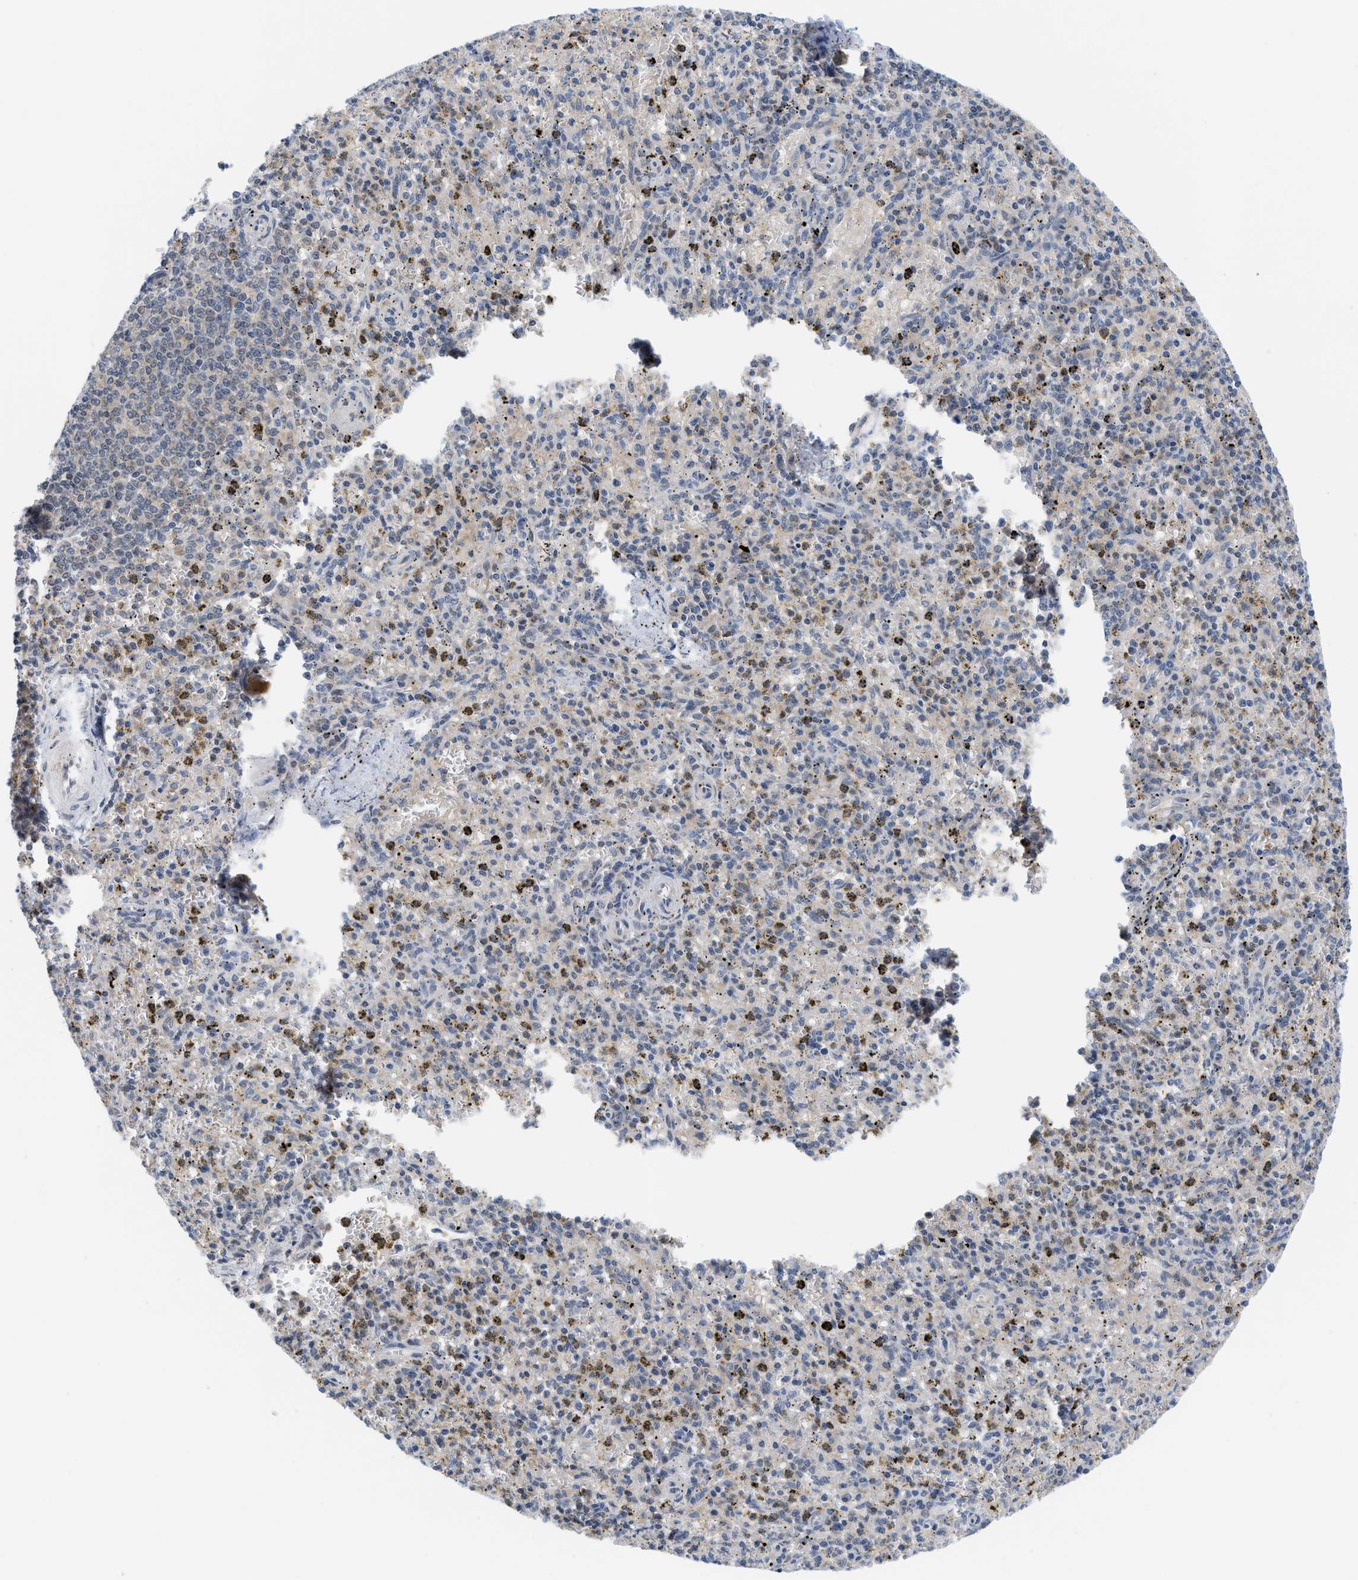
{"staining": {"intensity": "negative", "quantity": "none", "location": "none"}, "tissue": "spleen", "cell_type": "Cells in red pulp", "image_type": "normal", "snomed": [{"axis": "morphology", "description": "Normal tissue, NOS"}, {"axis": "topography", "description": "Spleen"}], "caption": "IHC histopathology image of benign spleen: human spleen stained with DAB (3,3'-diaminobenzidine) displays no significant protein positivity in cells in red pulp. (Brightfield microscopy of DAB immunohistochemistry (IHC) at high magnification).", "gene": "LDAF1", "patient": {"sex": "male", "age": 72}}